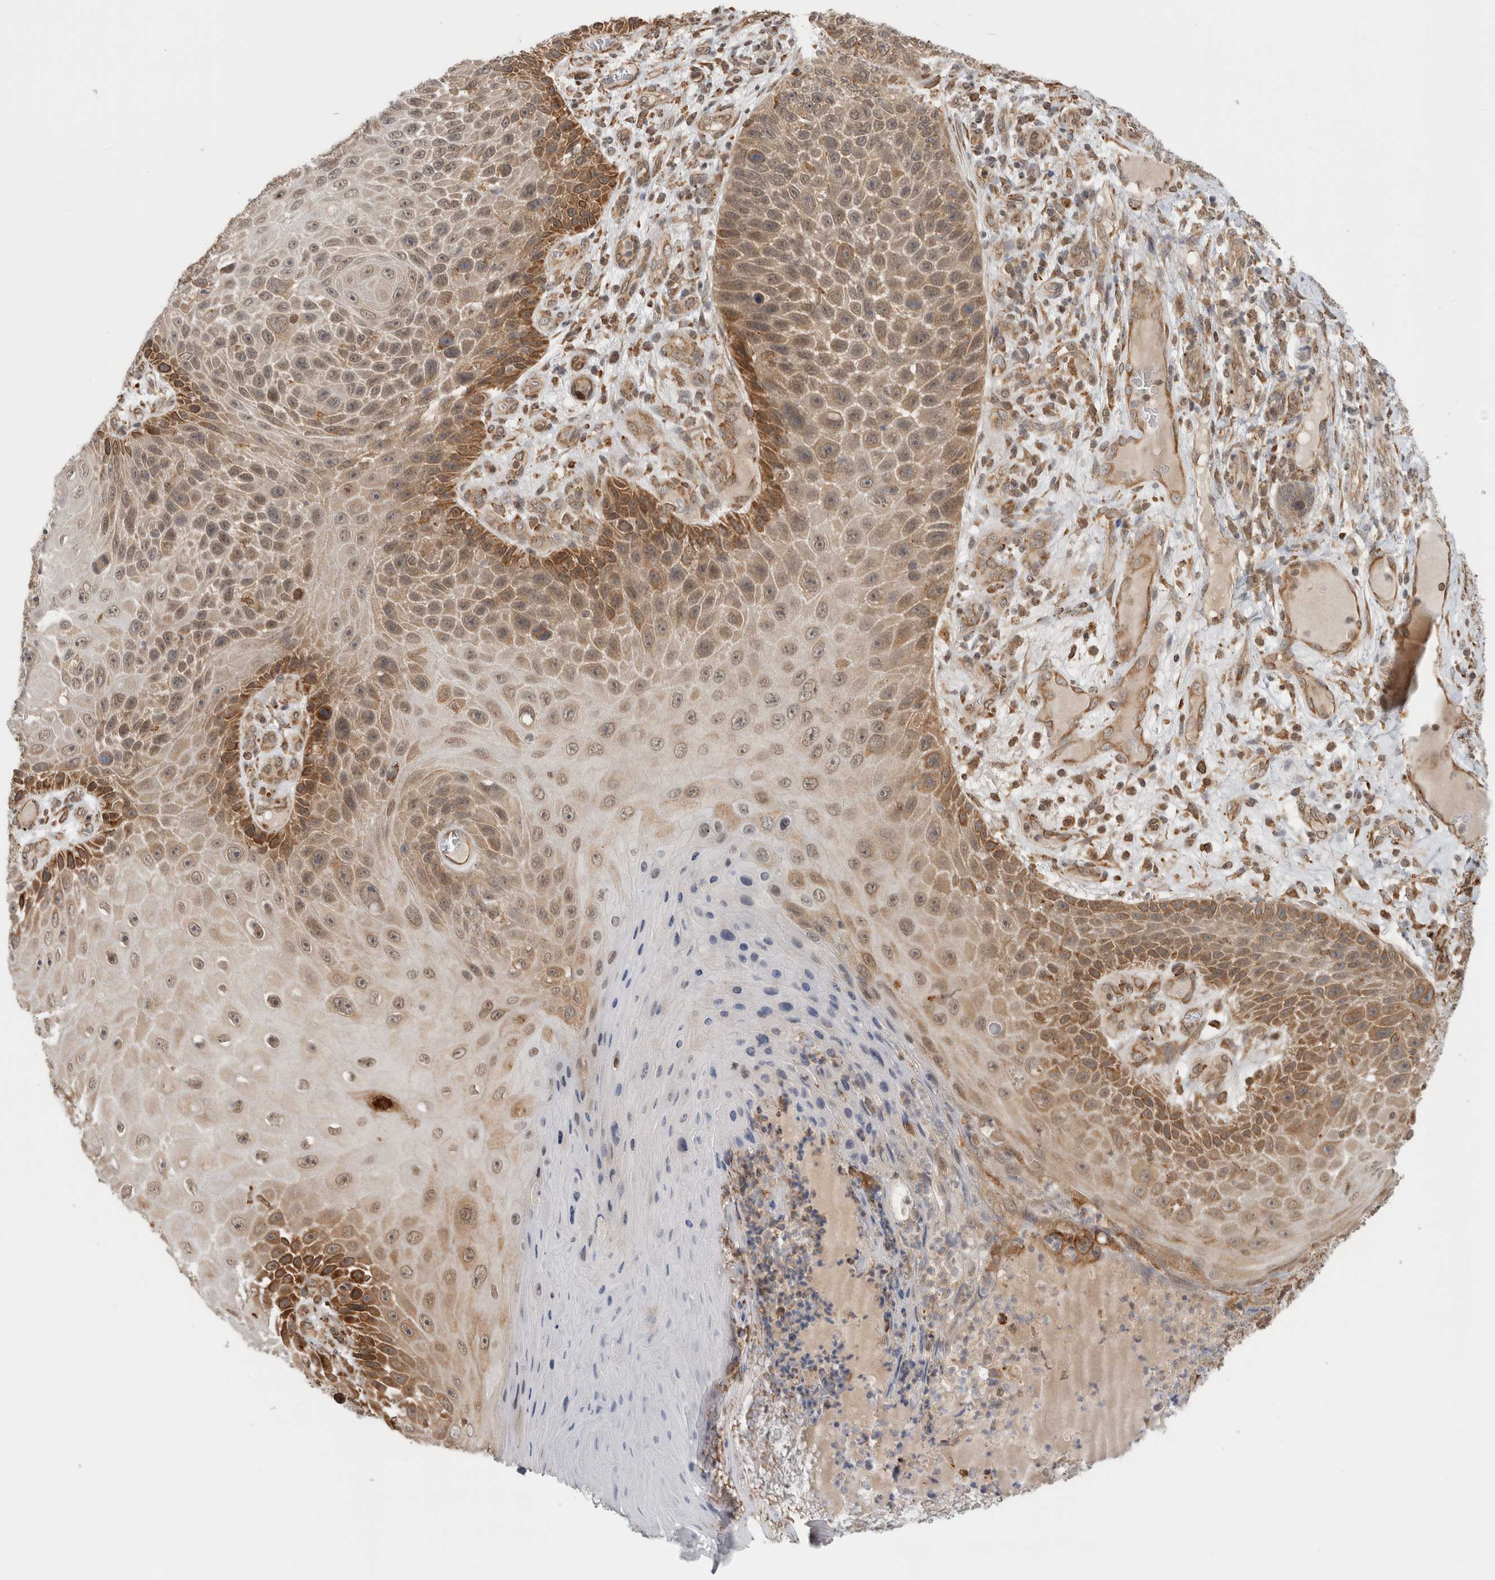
{"staining": {"intensity": "moderate", "quantity": ">75%", "location": "cytoplasmic/membranous,nuclear"}, "tissue": "skin cancer", "cell_type": "Tumor cells", "image_type": "cancer", "snomed": [{"axis": "morphology", "description": "Squamous cell carcinoma, NOS"}, {"axis": "topography", "description": "Skin"}], "caption": "Skin squamous cell carcinoma stained for a protein reveals moderate cytoplasmic/membranous and nuclear positivity in tumor cells.", "gene": "MS4A7", "patient": {"sex": "female", "age": 88}}